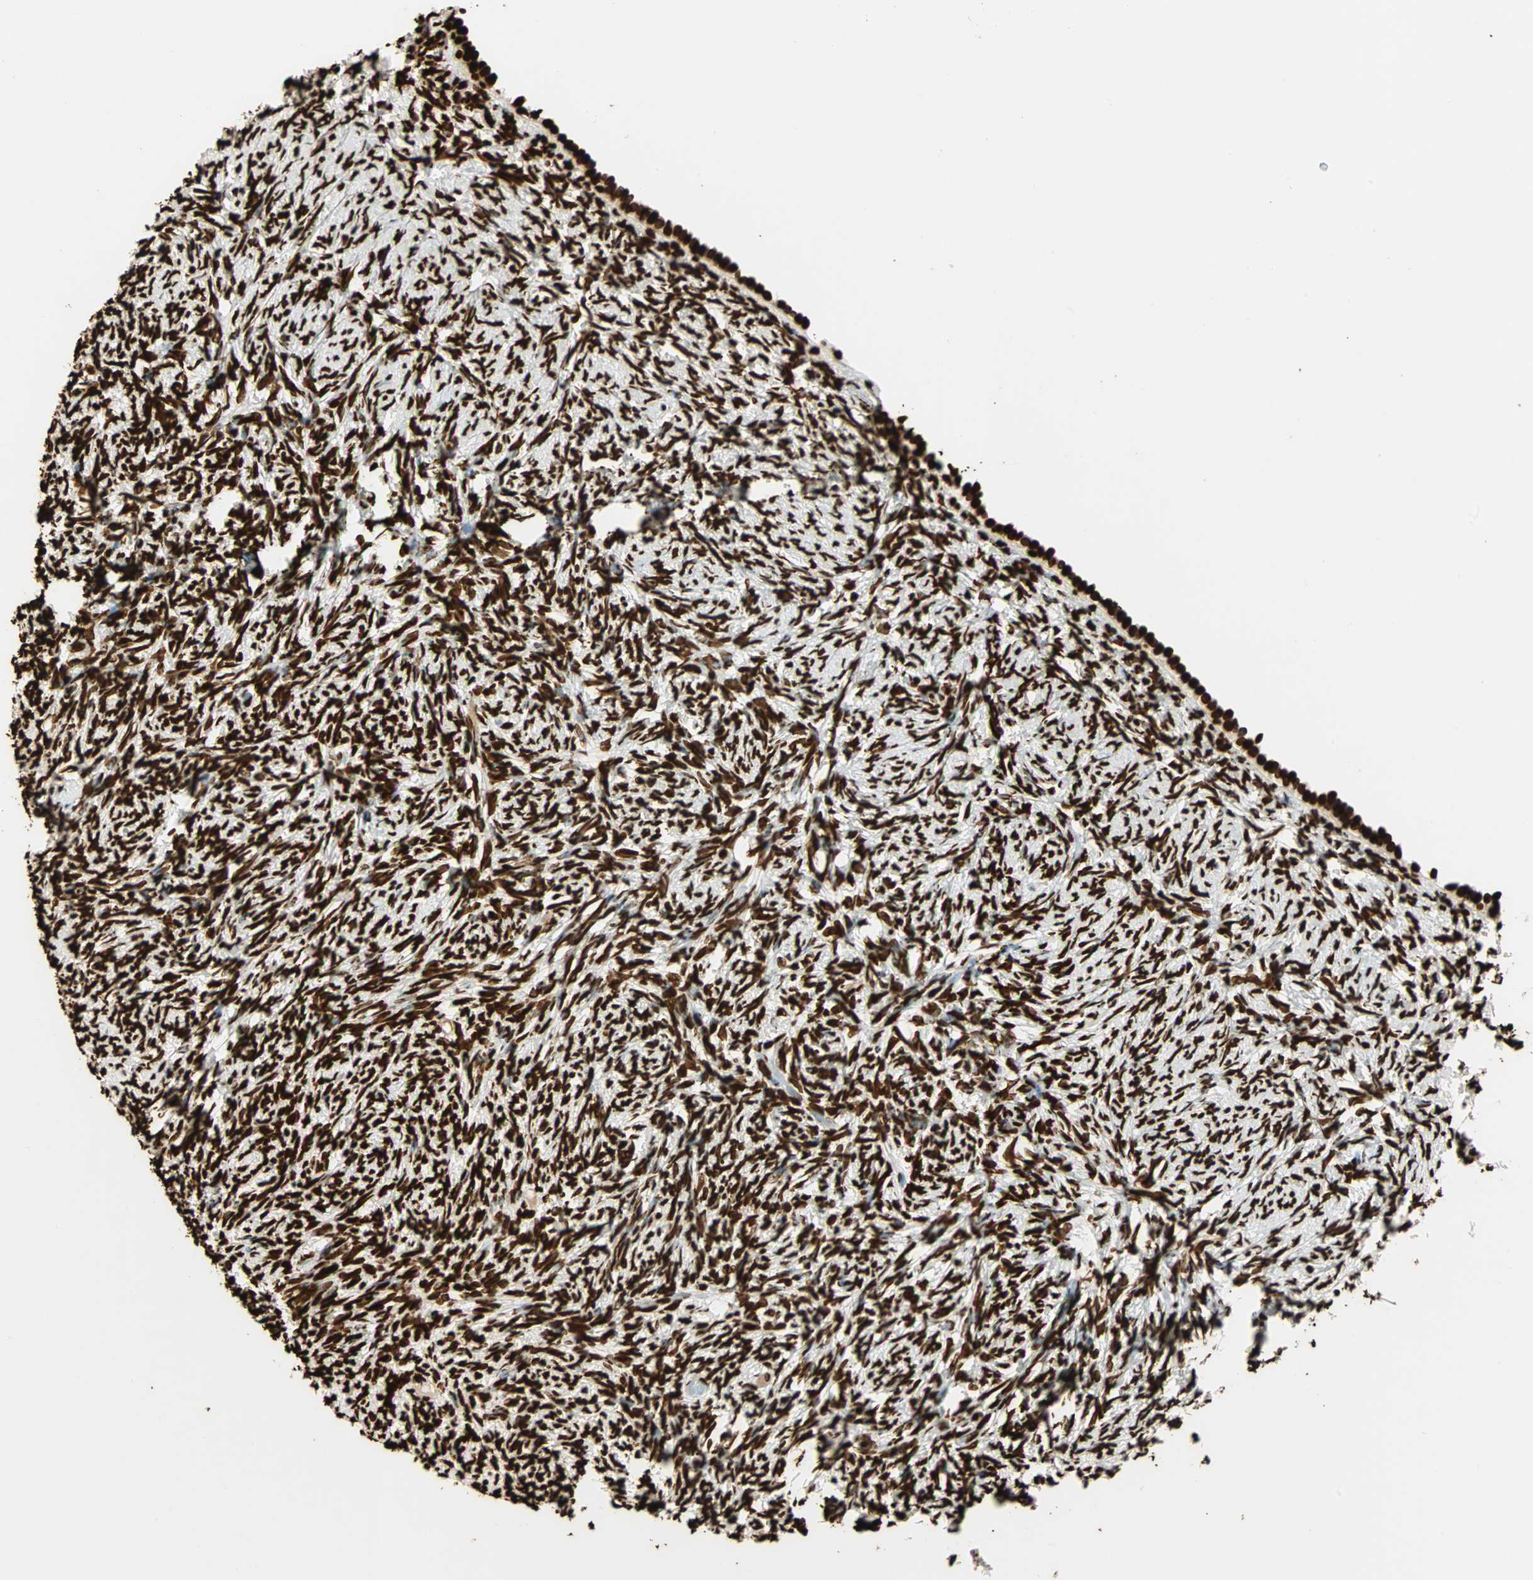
{"staining": {"intensity": "strong", "quantity": ">75%", "location": "nuclear"}, "tissue": "ovary", "cell_type": "Ovarian stroma cells", "image_type": "normal", "snomed": [{"axis": "morphology", "description": "Normal tissue, NOS"}, {"axis": "topography", "description": "Ovary"}], "caption": "A brown stain labels strong nuclear positivity of a protein in ovarian stroma cells of normal ovary.", "gene": "GLI2", "patient": {"sex": "female", "age": 60}}